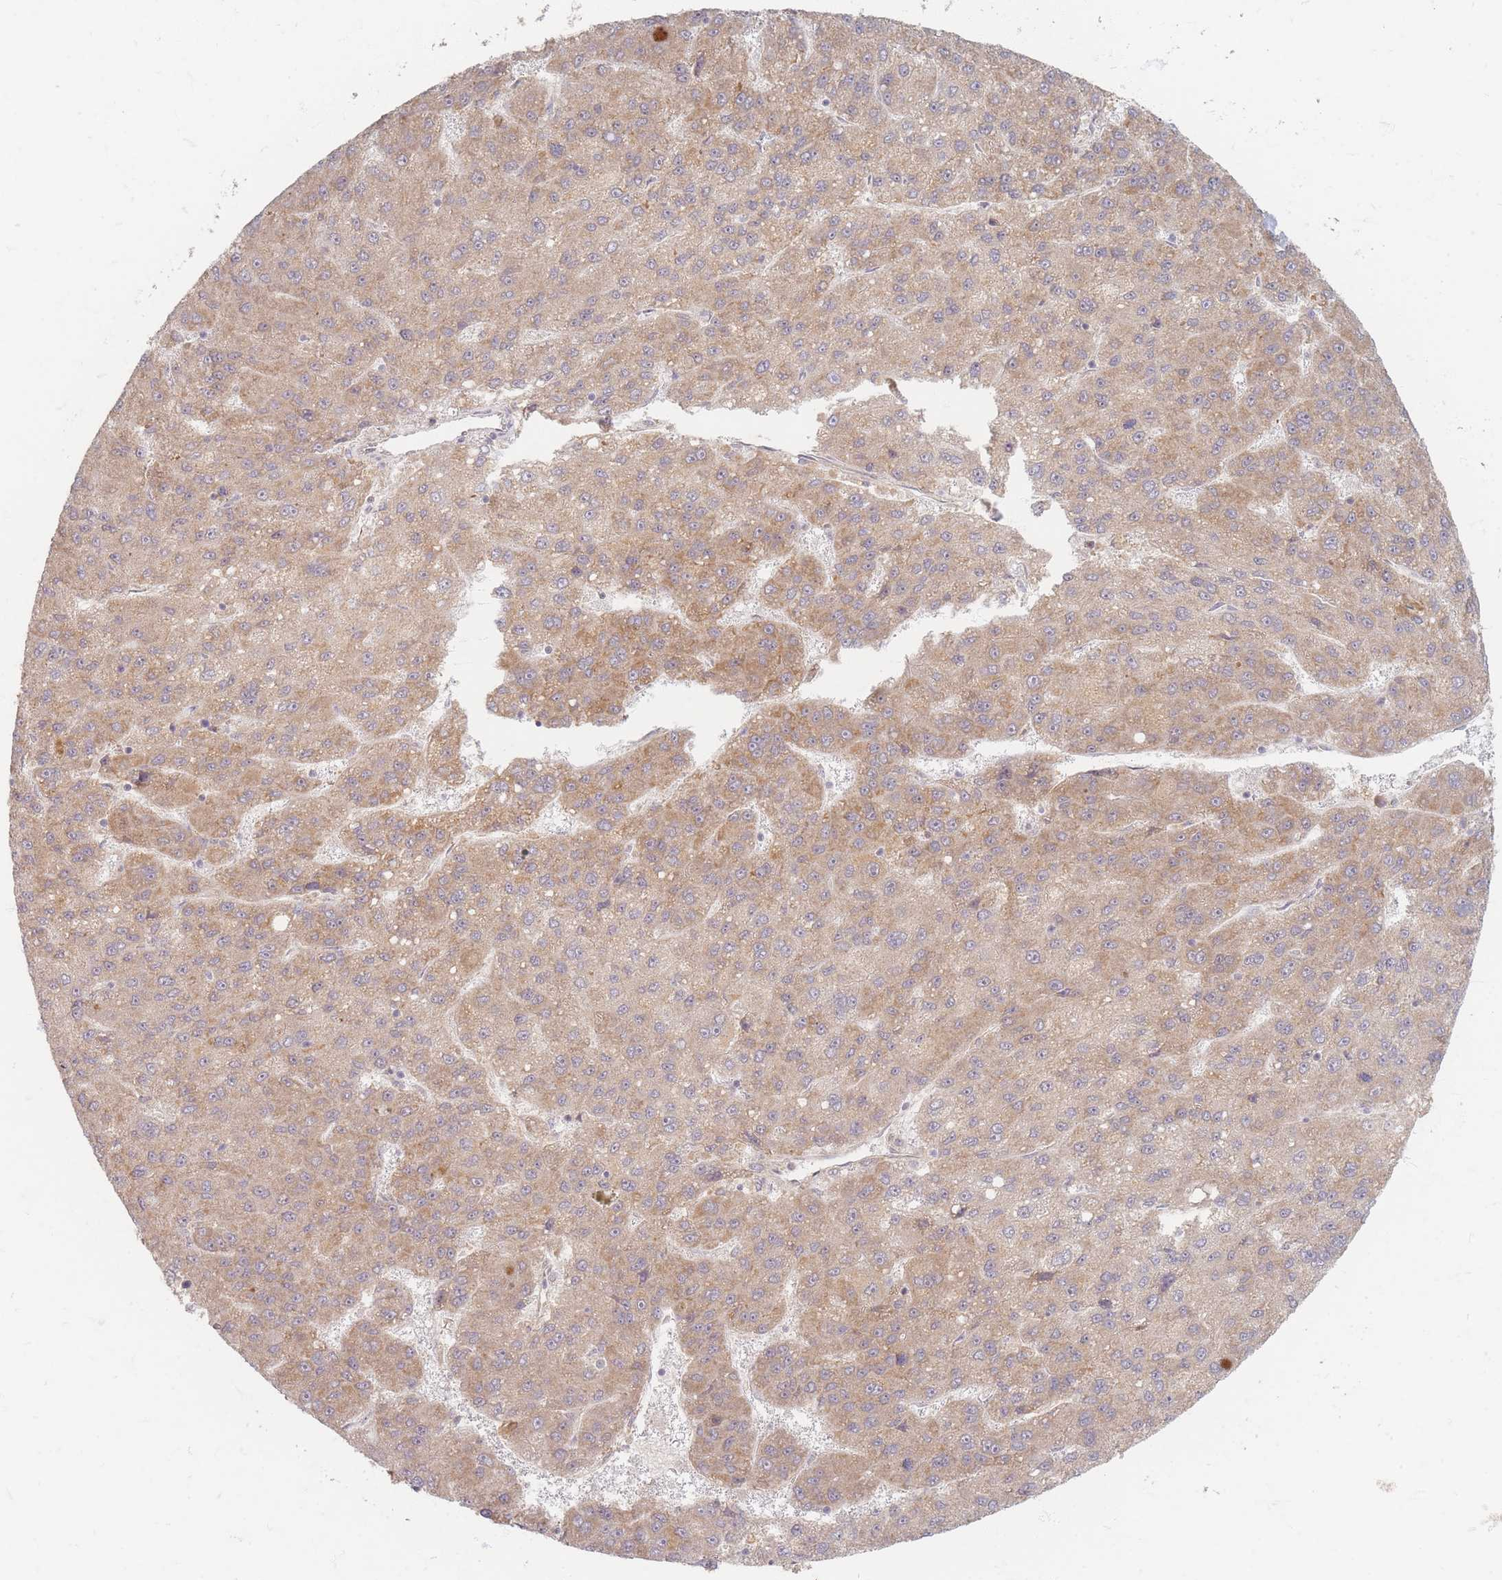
{"staining": {"intensity": "moderate", "quantity": ">75%", "location": "cytoplasmic/membranous"}, "tissue": "liver cancer", "cell_type": "Tumor cells", "image_type": "cancer", "snomed": [{"axis": "morphology", "description": "Carcinoma, Hepatocellular, NOS"}, {"axis": "topography", "description": "Liver"}], "caption": "Immunohistochemistry image of neoplastic tissue: human liver hepatocellular carcinoma stained using immunohistochemistry (IHC) demonstrates medium levels of moderate protein expression localized specifically in the cytoplasmic/membranous of tumor cells, appearing as a cytoplasmic/membranous brown color.", "gene": "SMIM14", "patient": {"sex": "female", "age": 82}}